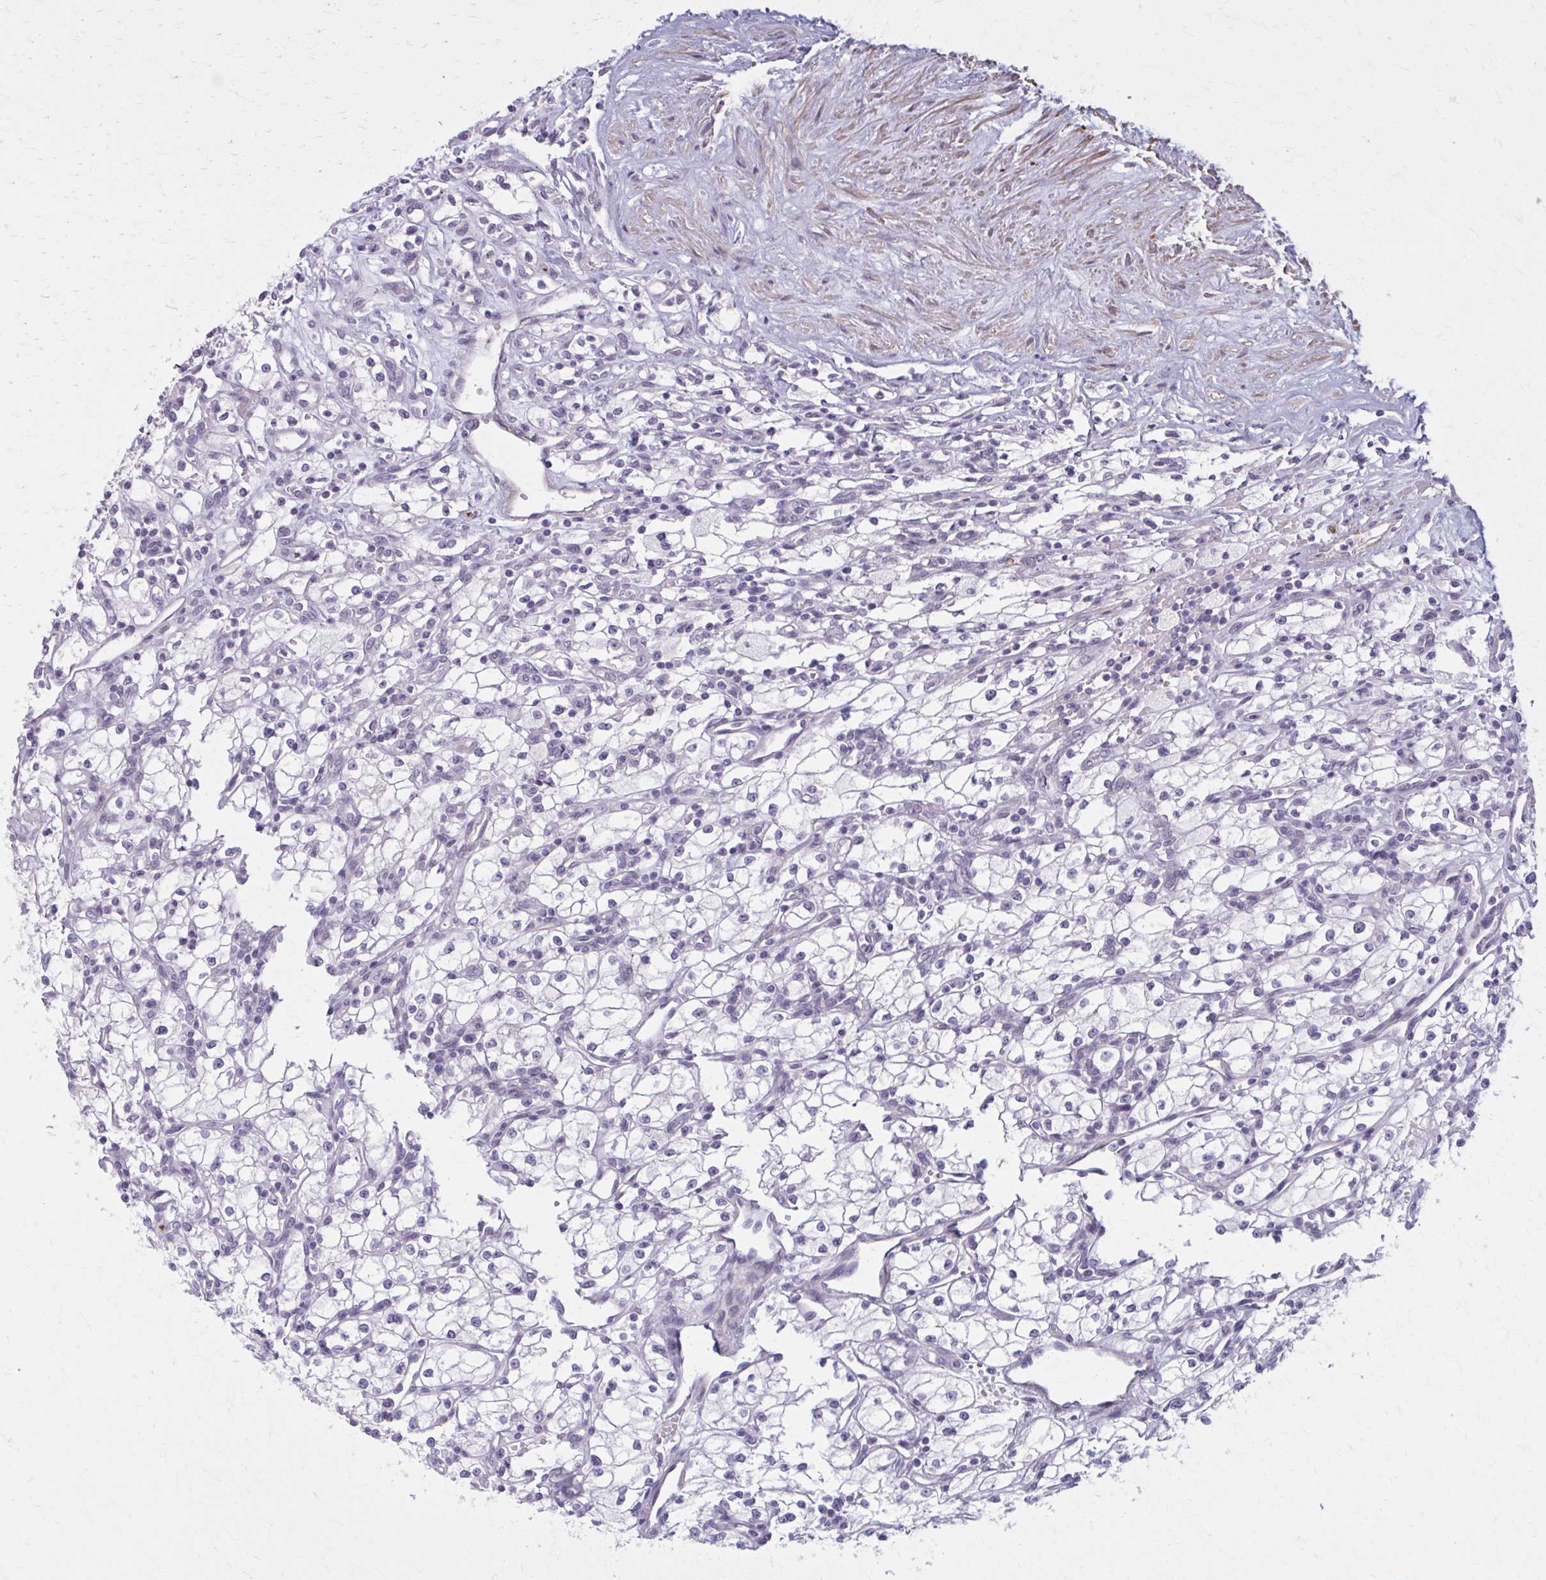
{"staining": {"intensity": "negative", "quantity": "none", "location": "none"}, "tissue": "renal cancer", "cell_type": "Tumor cells", "image_type": "cancer", "snomed": [{"axis": "morphology", "description": "Adenocarcinoma, NOS"}, {"axis": "topography", "description": "Kidney"}], "caption": "This is an IHC image of adenocarcinoma (renal). There is no expression in tumor cells.", "gene": "NUMBL", "patient": {"sex": "male", "age": 59}}